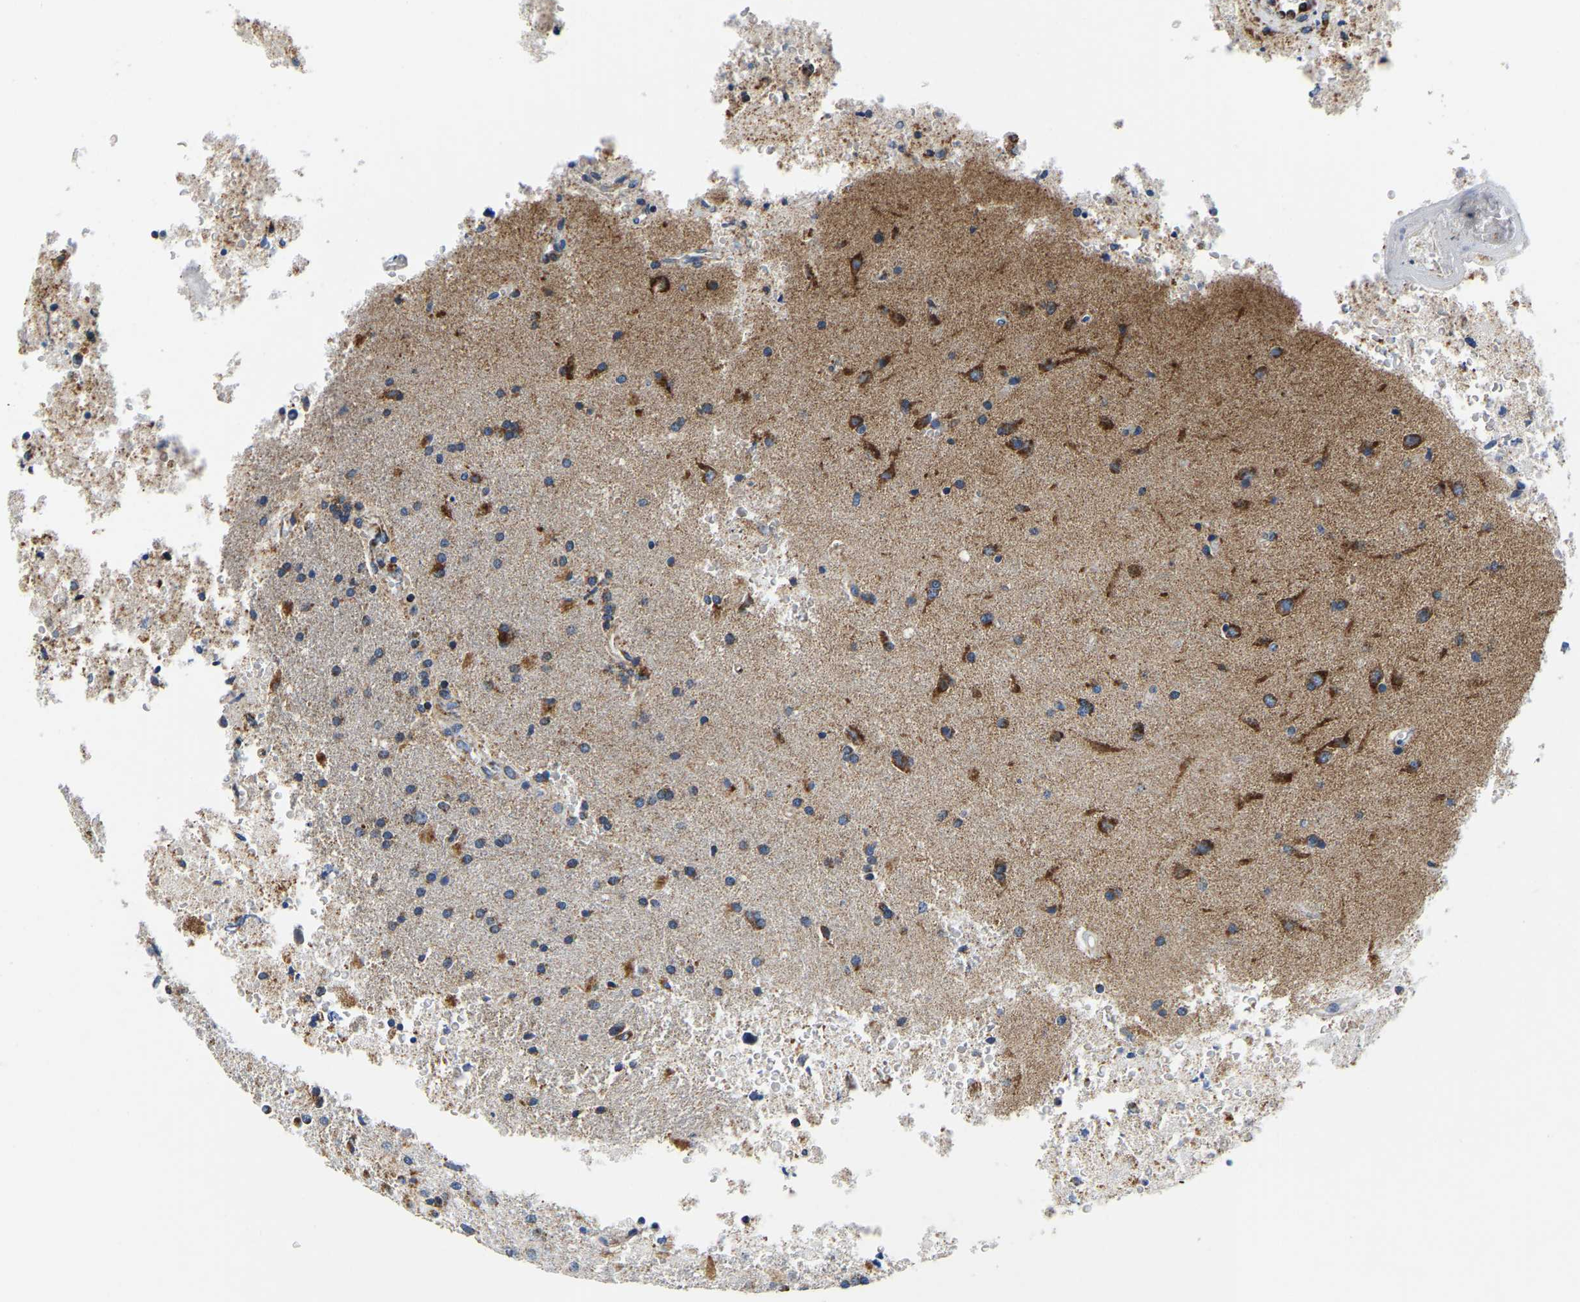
{"staining": {"intensity": "strong", "quantity": "25%-75%", "location": "cytoplasmic/membranous"}, "tissue": "glioma", "cell_type": "Tumor cells", "image_type": "cancer", "snomed": [{"axis": "morphology", "description": "Normal tissue, NOS"}, {"axis": "morphology", "description": "Glioma, malignant, High grade"}, {"axis": "topography", "description": "Cerebral cortex"}], "caption": "Malignant high-grade glioma stained for a protein (brown) shows strong cytoplasmic/membranous positive positivity in approximately 25%-75% of tumor cells.", "gene": "SFXN1", "patient": {"sex": "male", "age": 77}}